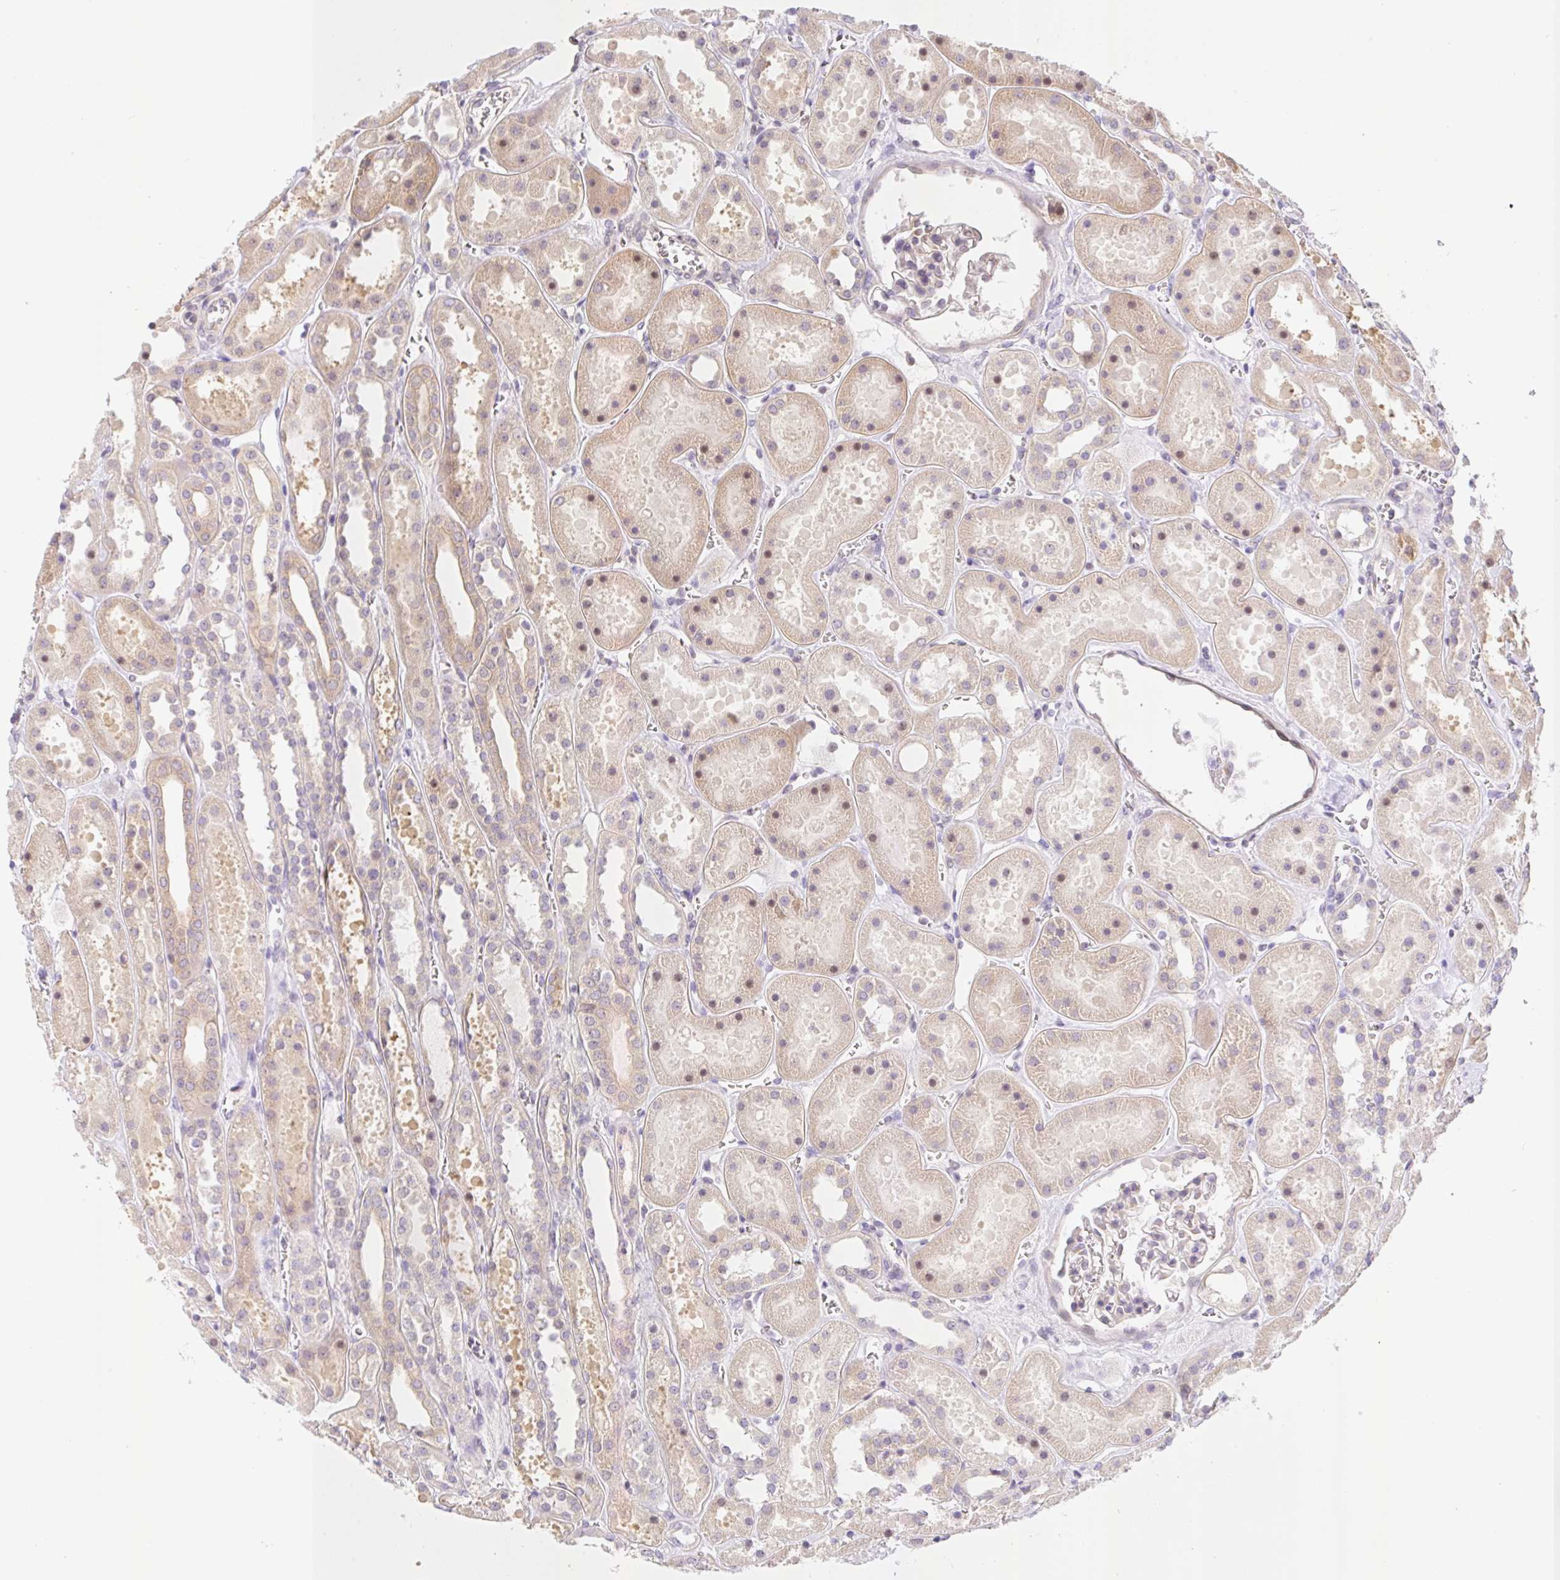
{"staining": {"intensity": "weak", "quantity": "25%-75%", "location": "cytoplasmic/membranous"}, "tissue": "kidney", "cell_type": "Cells in glomeruli", "image_type": "normal", "snomed": [{"axis": "morphology", "description": "Normal tissue, NOS"}, {"axis": "topography", "description": "Kidney"}], "caption": "A photomicrograph of human kidney stained for a protein reveals weak cytoplasmic/membranous brown staining in cells in glomeruli.", "gene": "TBPL2", "patient": {"sex": "female", "age": 41}}